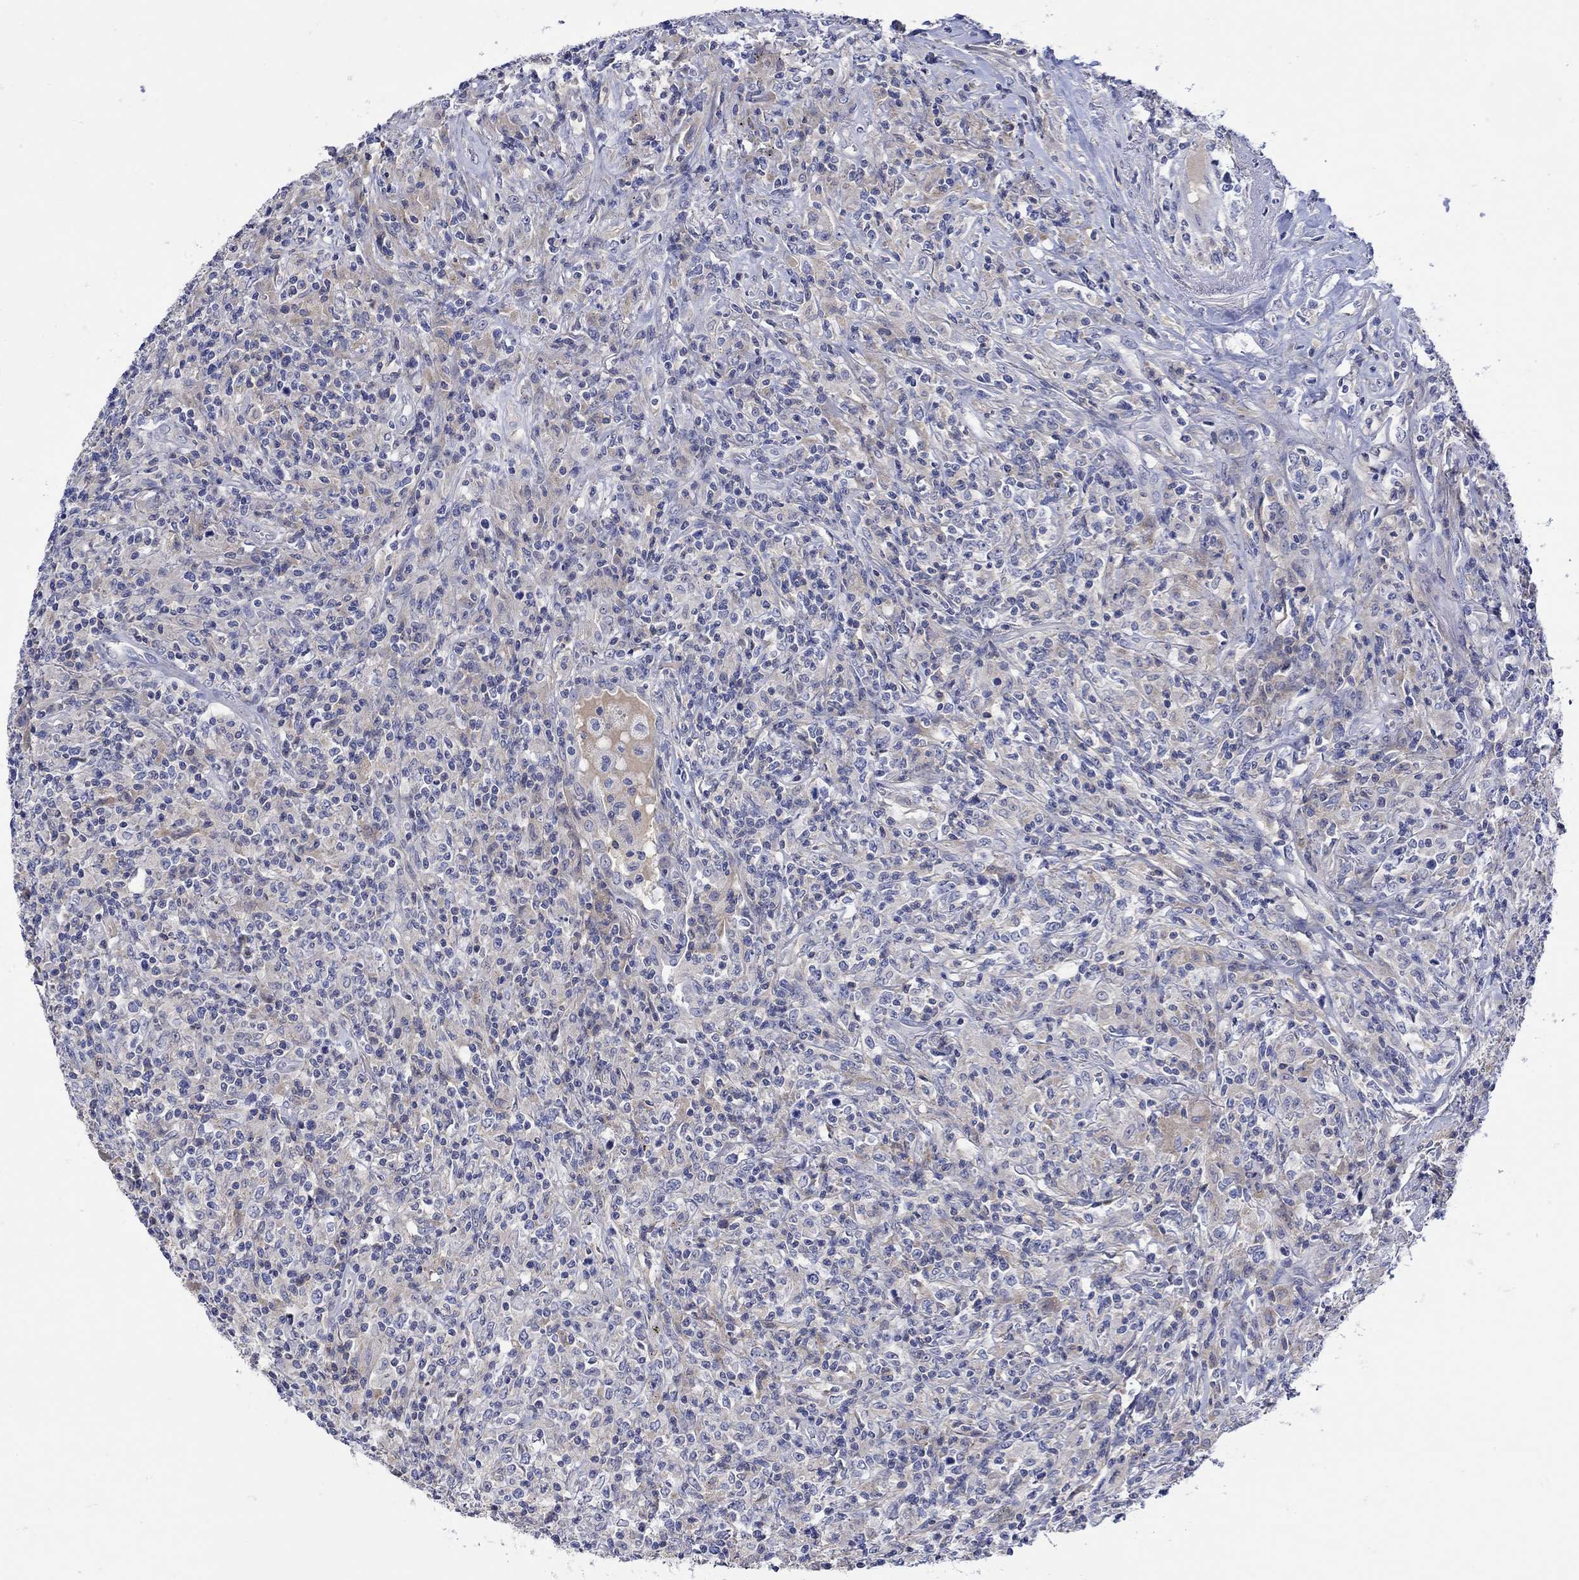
{"staining": {"intensity": "negative", "quantity": "none", "location": "none"}, "tissue": "lymphoma", "cell_type": "Tumor cells", "image_type": "cancer", "snomed": [{"axis": "morphology", "description": "Malignant lymphoma, non-Hodgkin's type, High grade"}, {"axis": "topography", "description": "Lung"}], "caption": "Immunohistochemistry (IHC) of human high-grade malignant lymphoma, non-Hodgkin's type reveals no staining in tumor cells.", "gene": "MSI1", "patient": {"sex": "male", "age": 79}}